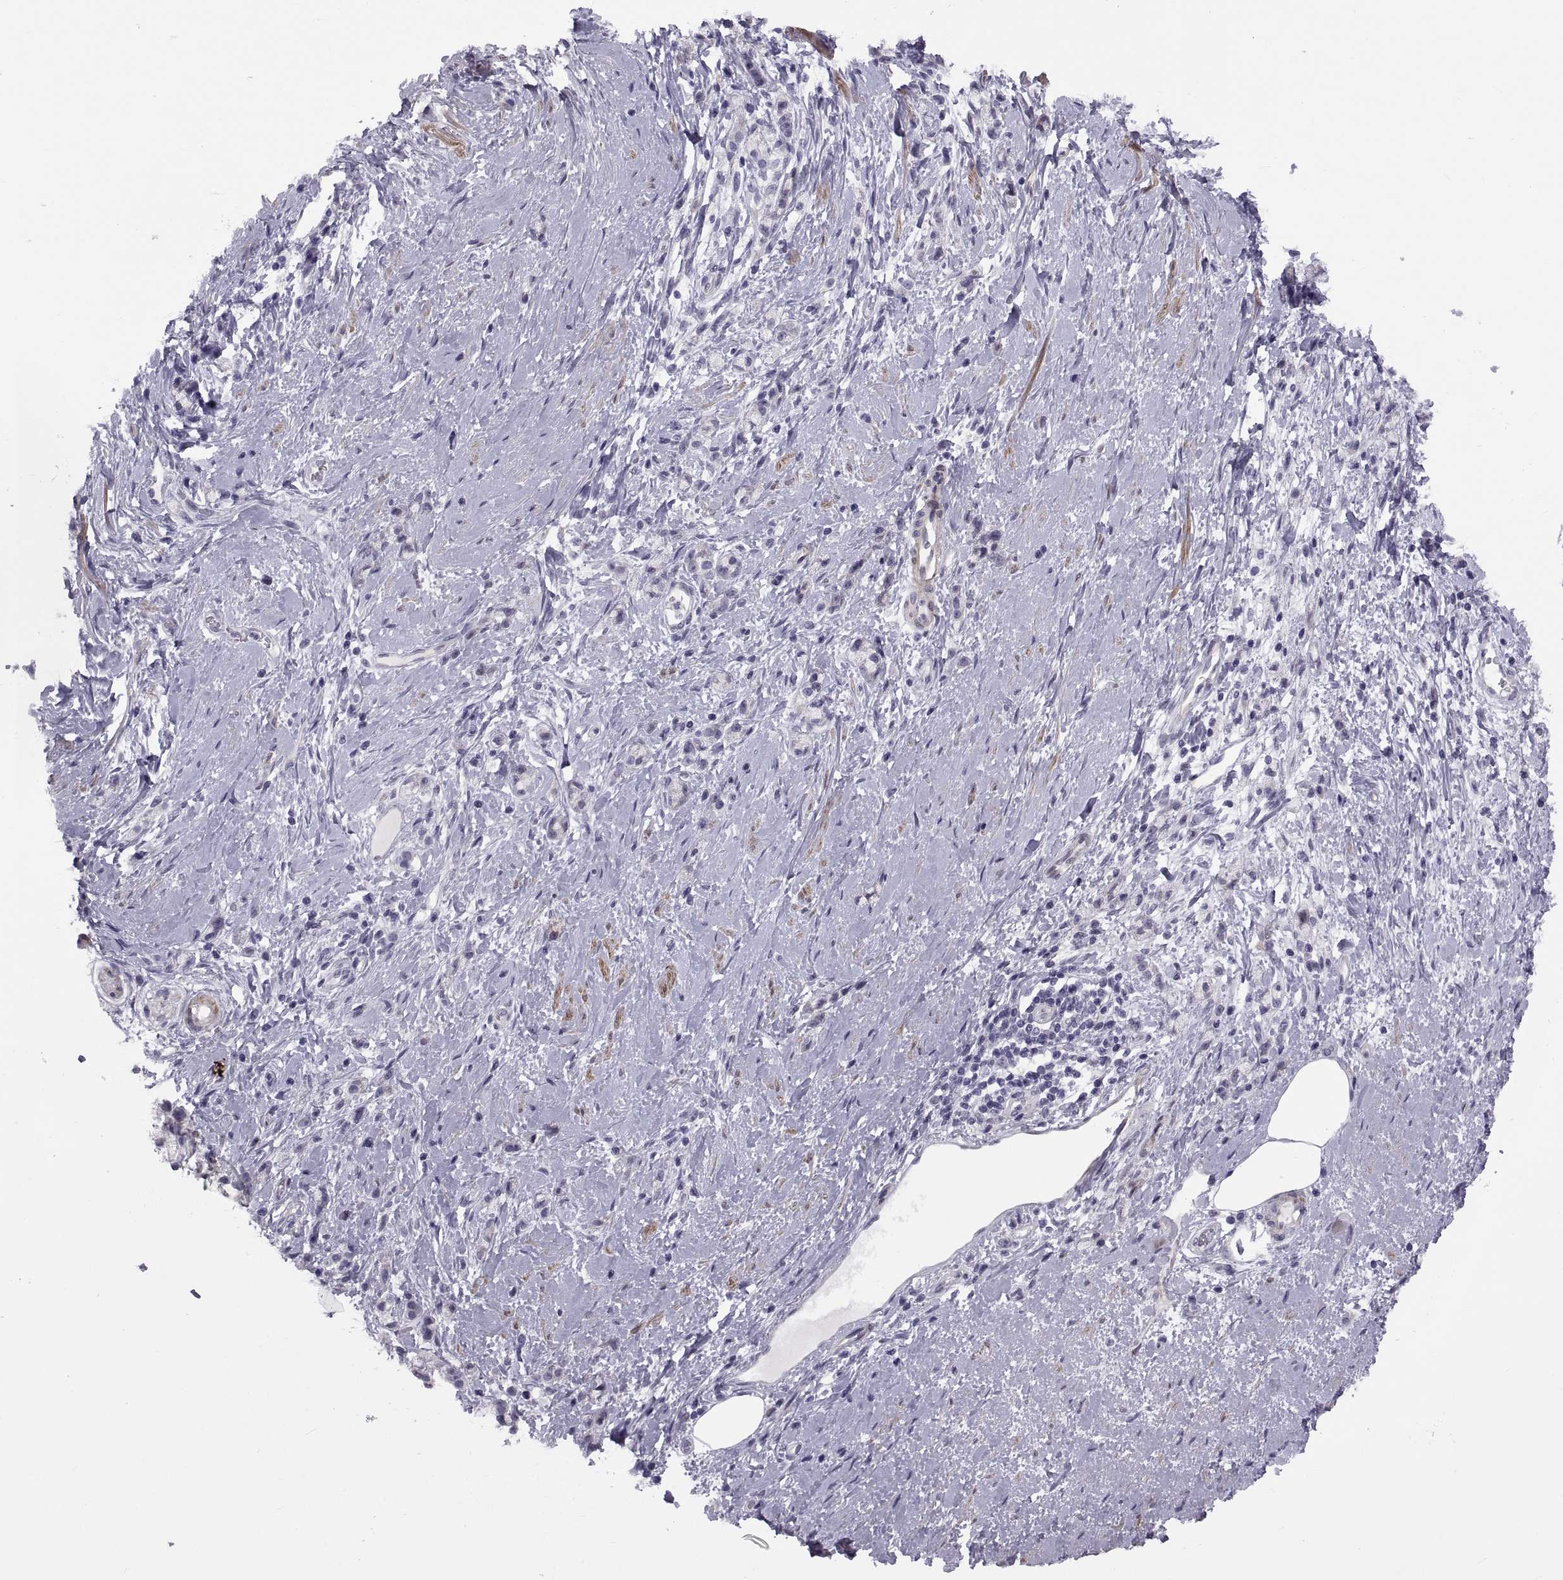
{"staining": {"intensity": "negative", "quantity": "none", "location": "none"}, "tissue": "stomach cancer", "cell_type": "Tumor cells", "image_type": "cancer", "snomed": [{"axis": "morphology", "description": "Adenocarcinoma, NOS"}, {"axis": "topography", "description": "Stomach"}], "caption": "This photomicrograph is of stomach adenocarcinoma stained with immunohistochemistry (IHC) to label a protein in brown with the nuclei are counter-stained blue. There is no positivity in tumor cells.", "gene": "TMEM158", "patient": {"sex": "male", "age": 58}}